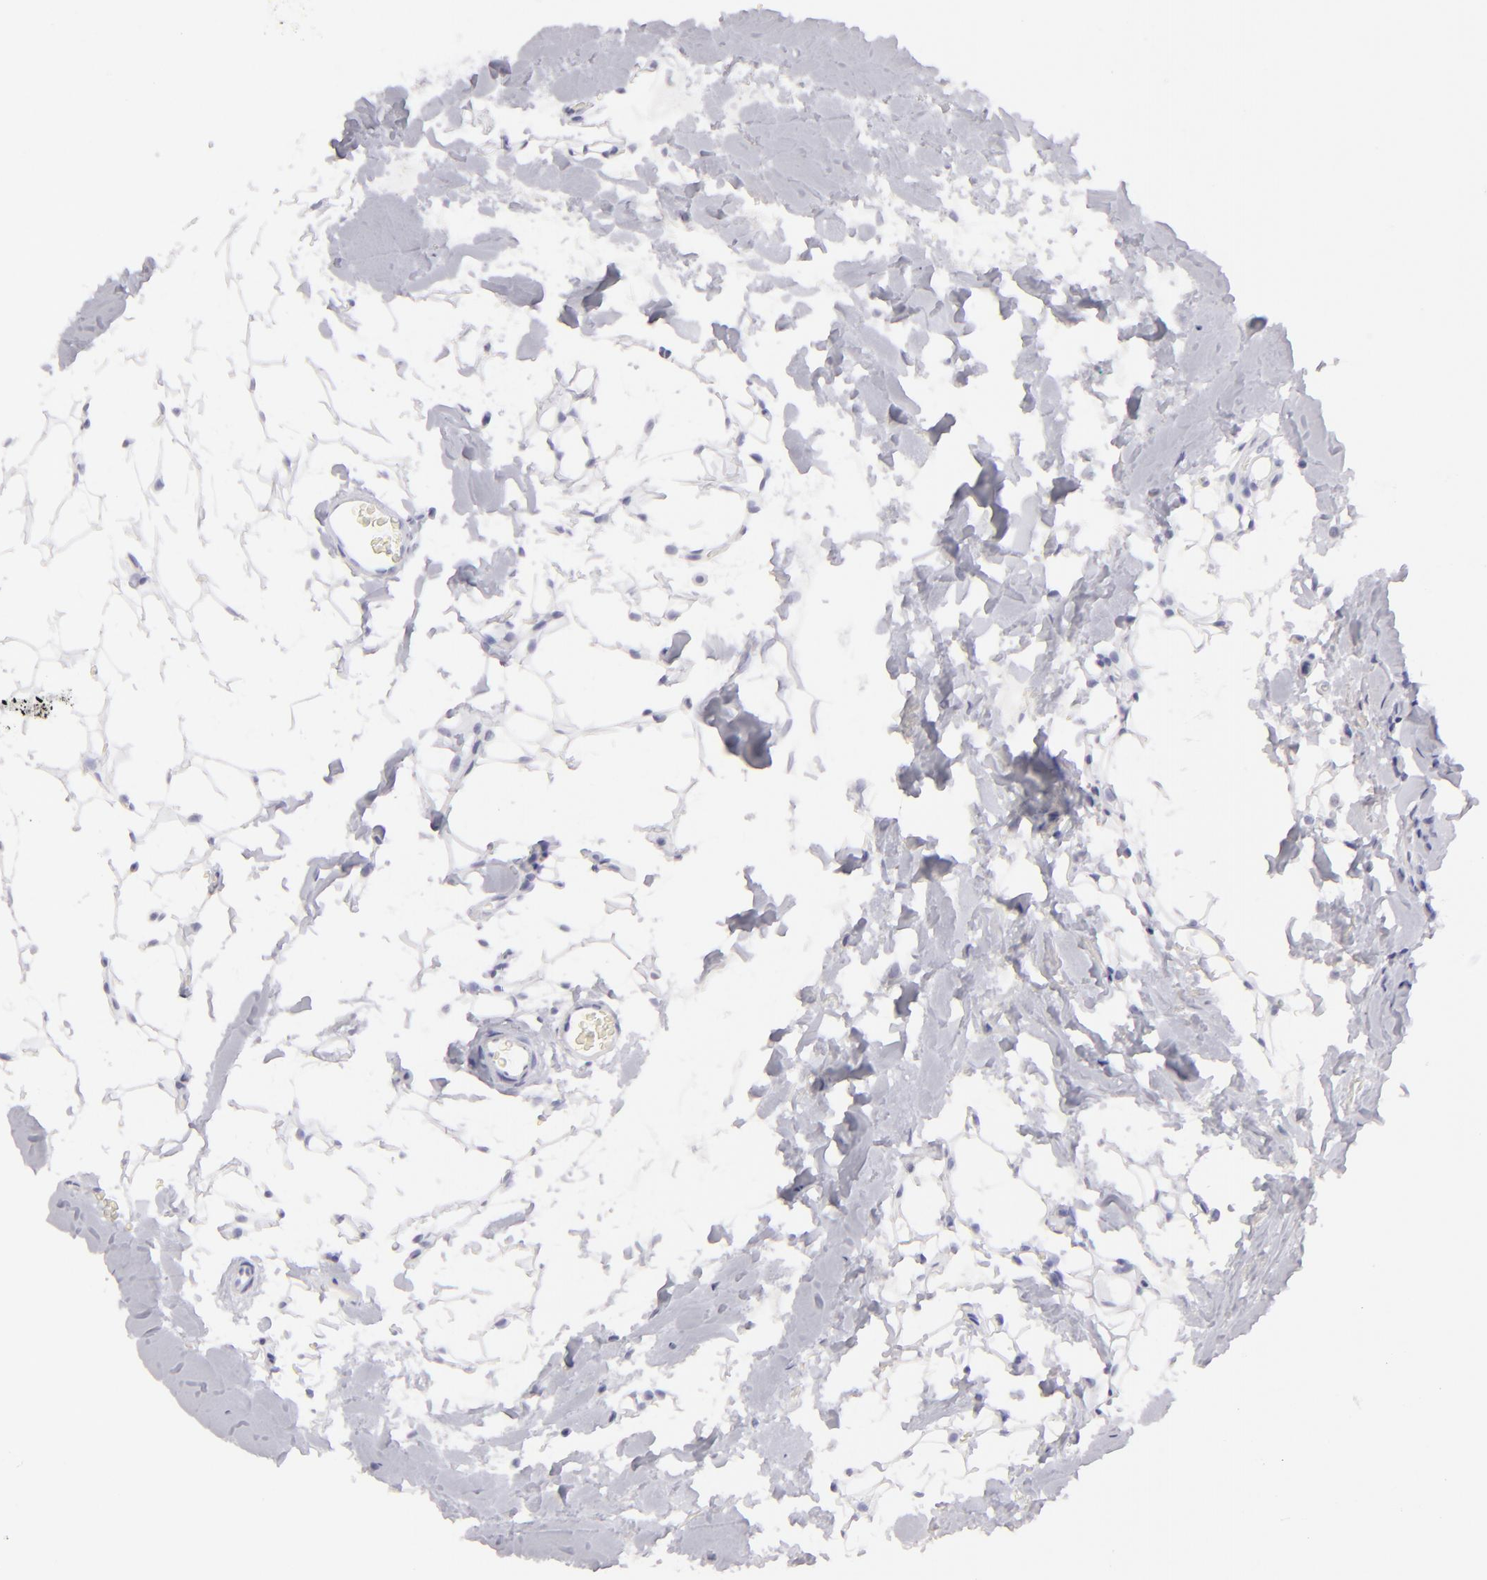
{"staining": {"intensity": "negative", "quantity": "none", "location": "none"}, "tissue": "breast cancer", "cell_type": "Tumor cells", "image_type": "cancer", "snomed": [{"axis": "morphology", "description": "Duct carcinoma"}, {"axis": "topography", "description": "Breast"}], "caption": "The immunohistochemistry (IHC) micrograph has no significant expression in tumor cells of breast infiltrating ductal carcinoma tissue.", "gene": "FLG", "patient": {"sex": "female", "age": 24}}